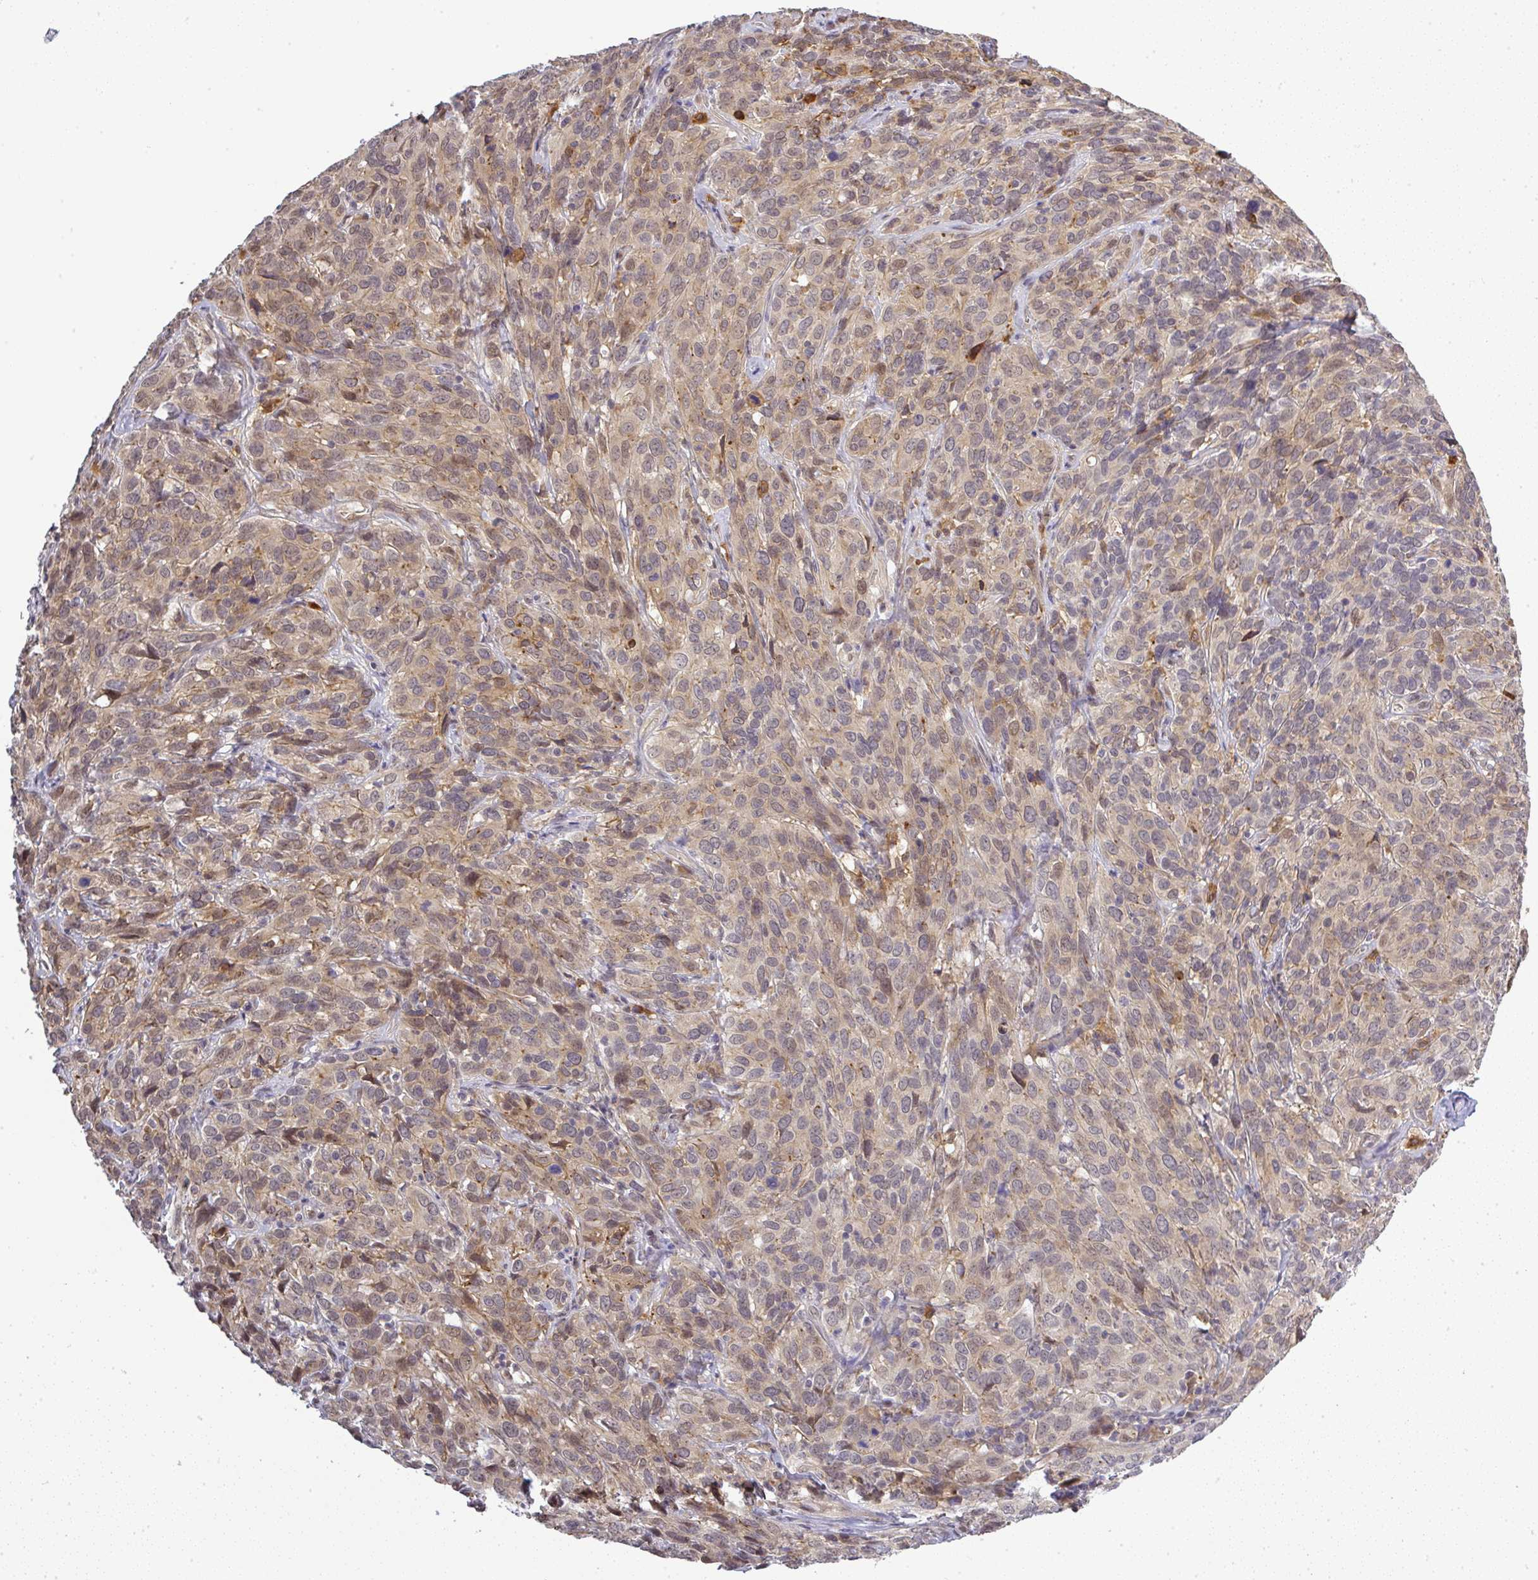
{"staining": {"intensity": "weak", "quantity": ">75%", "location": "cytoplasmic/membranous"}, "tissue": "cervical cancer", "cell_type": "Tumor cells", "image_type": "cancer", "snomed": [{"axis": "morphology", "description": "Squamous cell carcinoma, NOS"}, {"axis": "topography", "description": "Cervix"}], "caption": "Squamous cell carcinoma (cervical) stained with IHC reveals weak cytoplasmic/membranous expression in about >75% of tumor cells.", "gene": "FAM153A", "patient": {"sex": "female", "age": 51}}